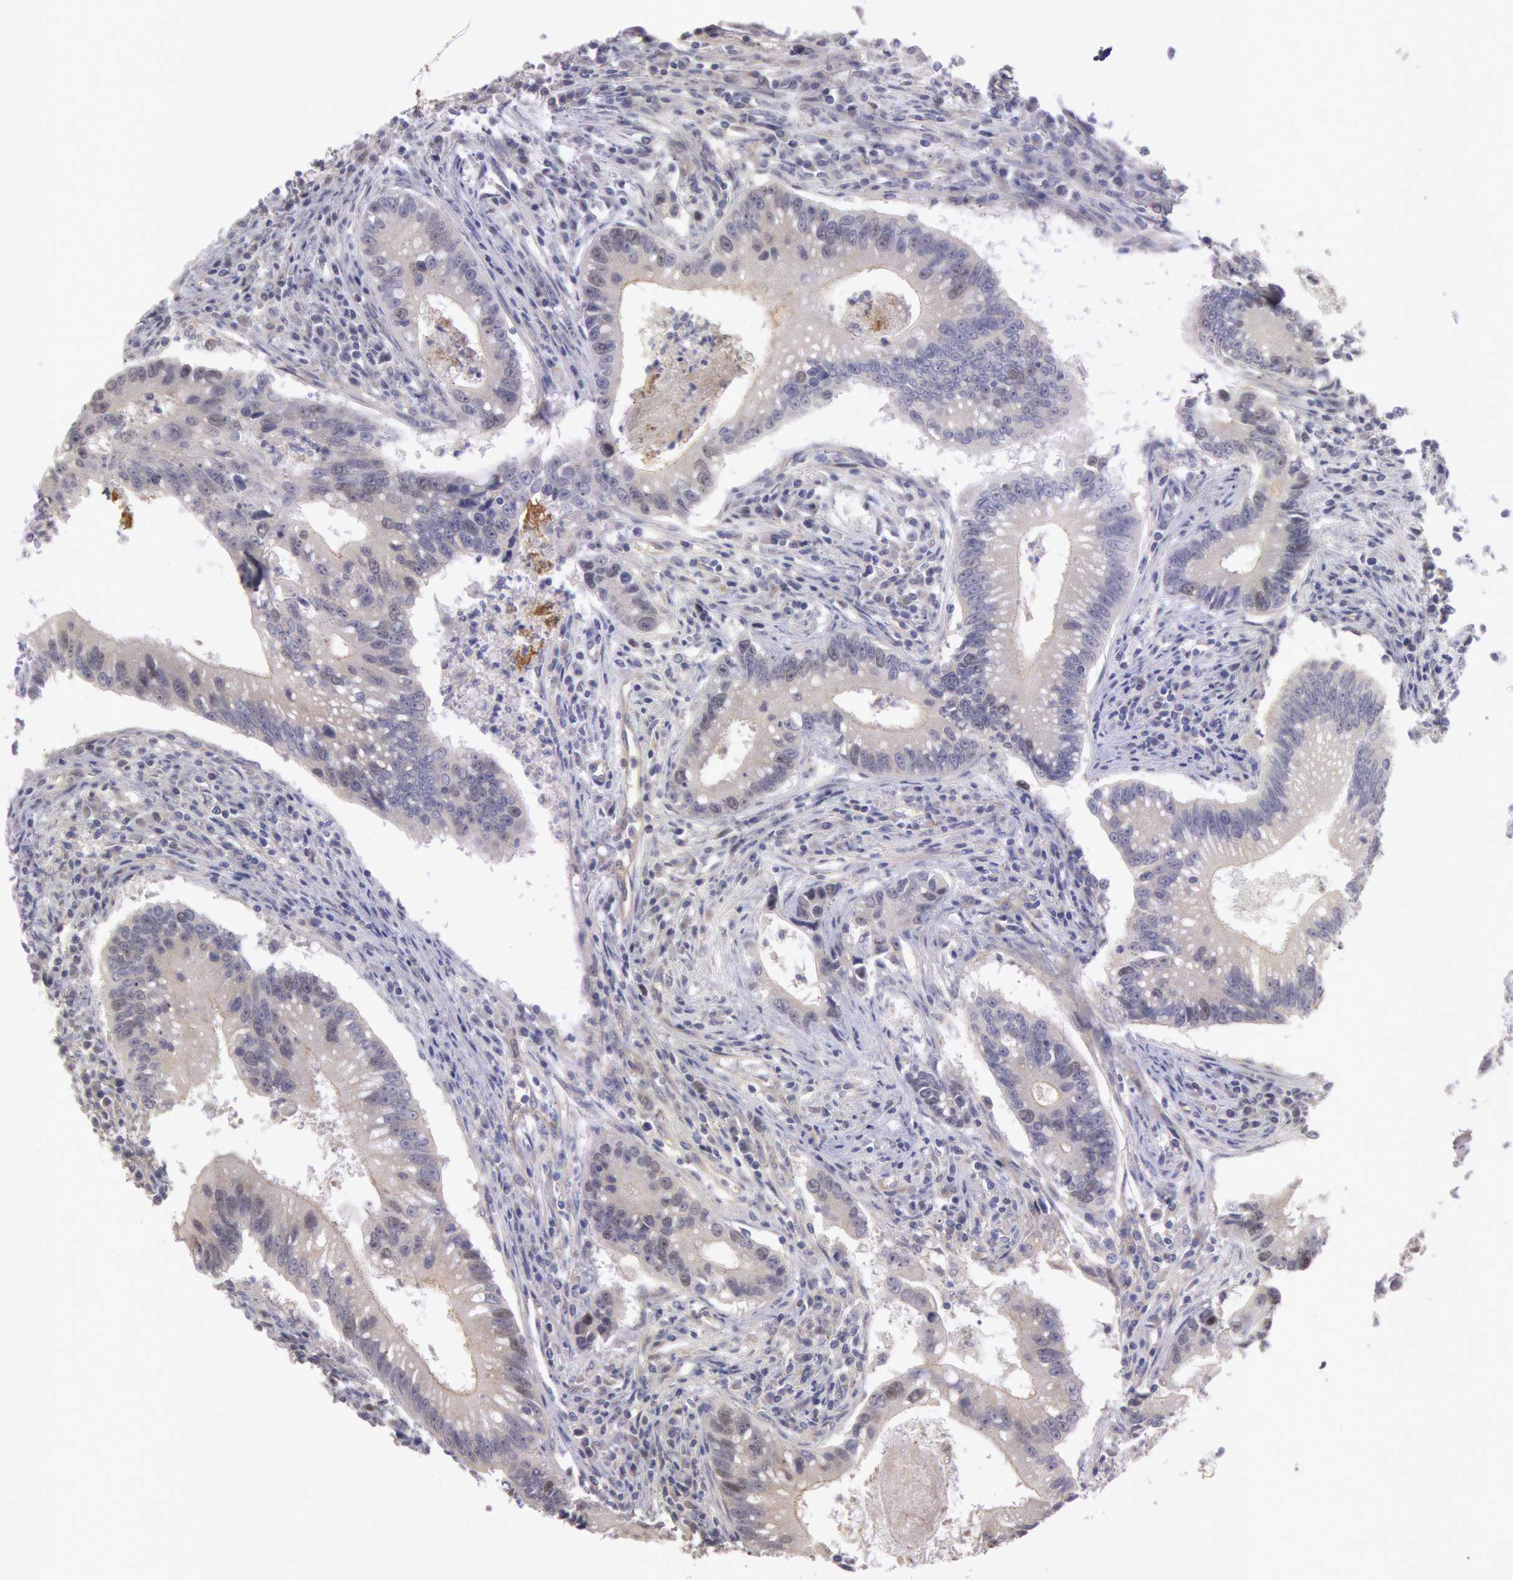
{"staining": {"intensity": "negative", "quantity": "none", "location": "none"}, "tissue": "colorectal cancer", "cell_type": "Tumor cells", "image_type": "cancer", "snomed": [{"axis": "morphology", "description": "Adenocarcinoma, NOS"}, {"axis": "topography", "description": "Rectum"}], "caption": "DAB immunohistochemical staining of colorectal cancer (adenocarcinoma) displays no significant expression in tumor cells.", "gene": "AMOTL1", "patient": {"sex": "female", "age": 81}}